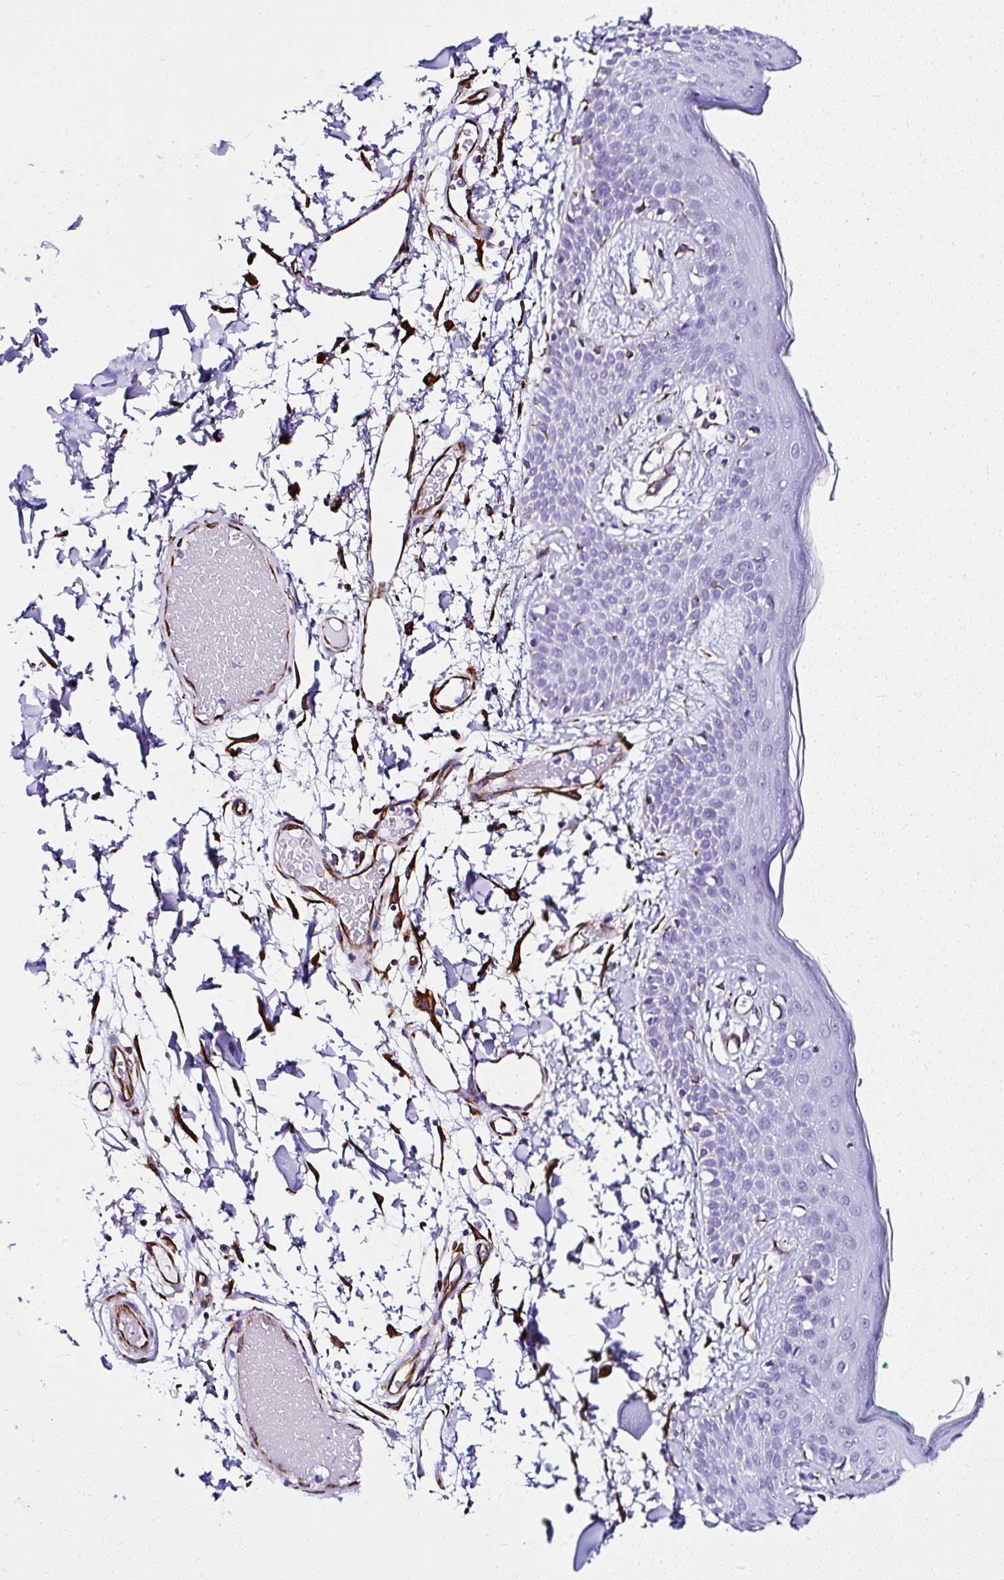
{"staining": {"intensity": "strong", "quantity": "25%-75%", "location": "cytoplasmic/membranous"}, "tissue": "skin", "cell_type": "Fibroblasts", "image_type": "normal", "snomed": [{"axis": "morphology", "description": "Normal tissue, NOS"}, {"axis": "topography", "description": "Skin"}], "caption": "Unremarkable skin demonstrates strong cytoplasmic/membranous positivity in about 25%-75% of fibroblasts.", "gene": "DEPDC5", "patient": {"sex": "male", "age": 79}}